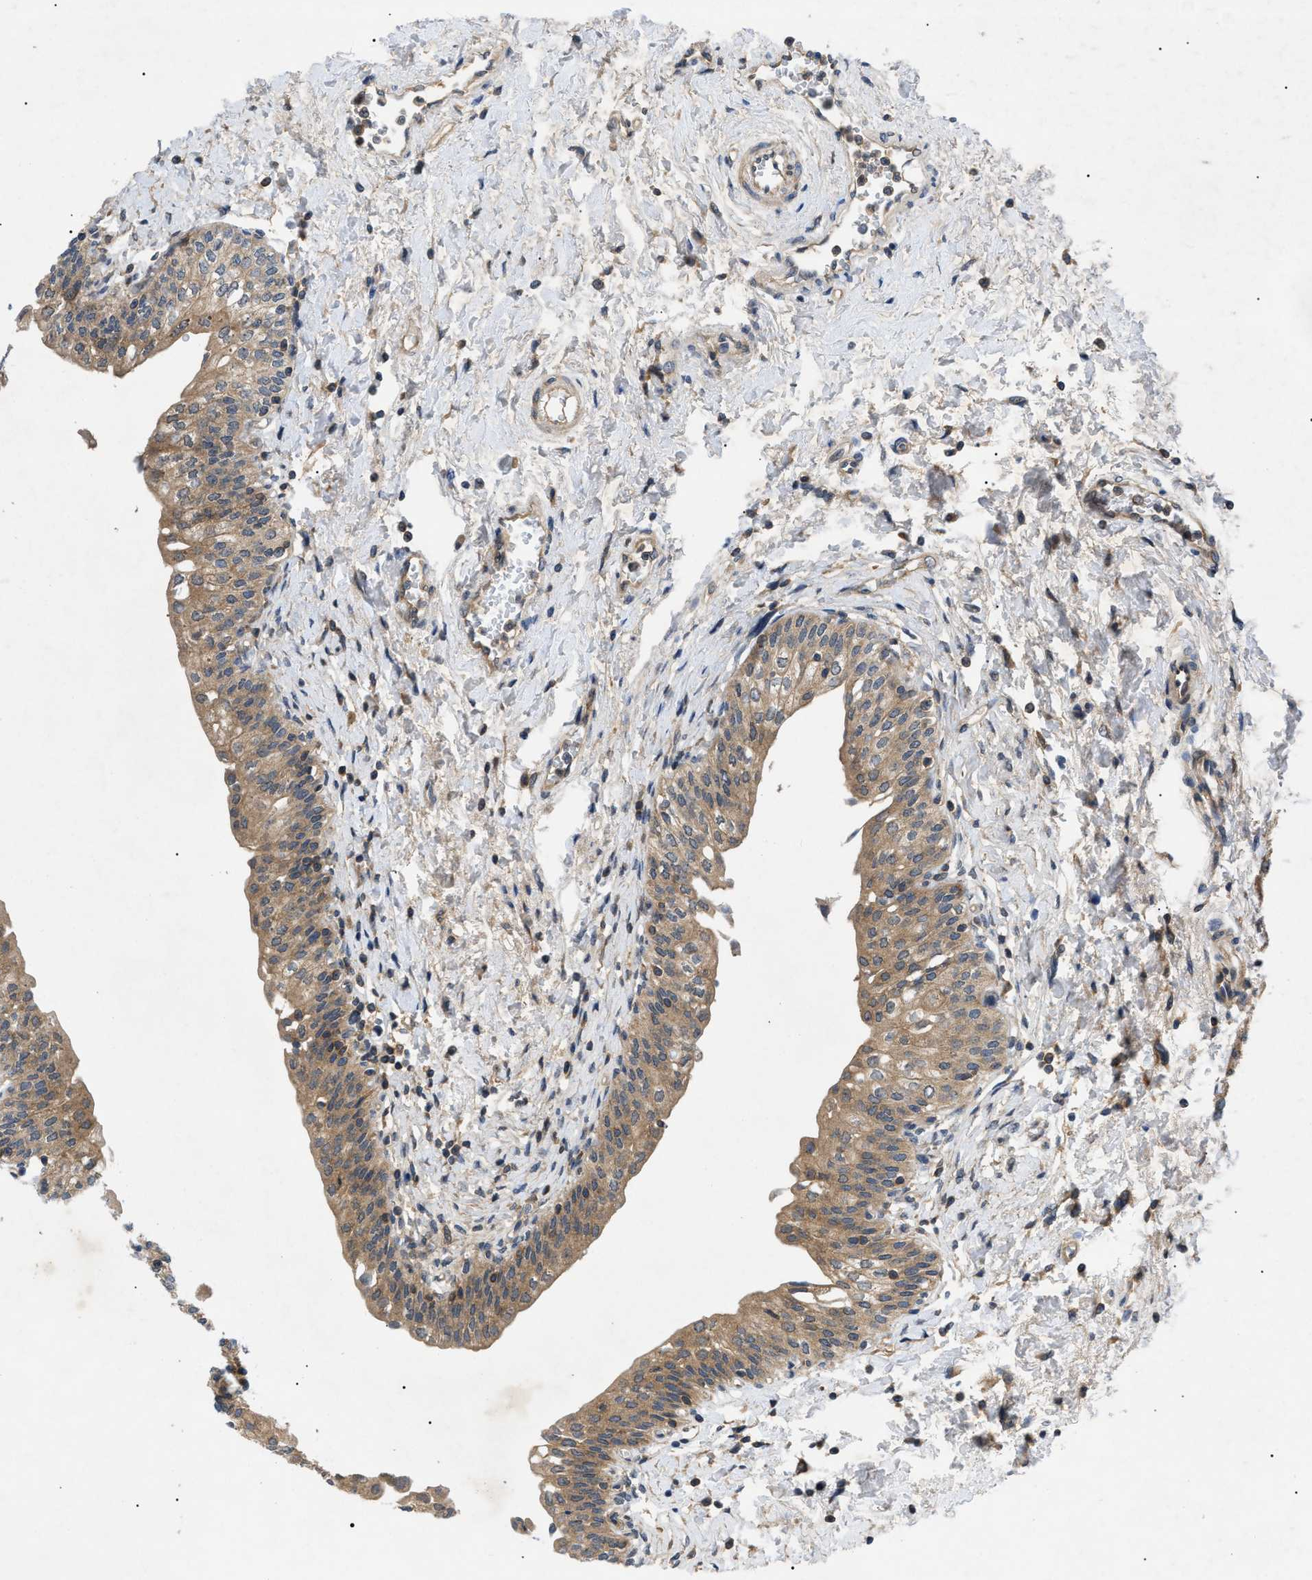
{"staining": {"intensity": "strong", "quantity": ">75%", "location": "cytoplasmic/membranous"}, "tissue": "urinary bladder", "cell_type": "Urothelial cells", "image_type": "normal", "snomed": [{"axis": "morphology", "description": "Normal tissue, NOS"}, {"axis": "topography", "description": "Urinary bladder"}], "caption": "Immunohistochemistry (IHC) (DAB) staining of benign human urinary bladder reveals strong cytoplasmic/membranous protein staining in approximately >75% of urothelial cells.", "gene": "RIPK1", "patient": {"sex": "male", "age": 55}}